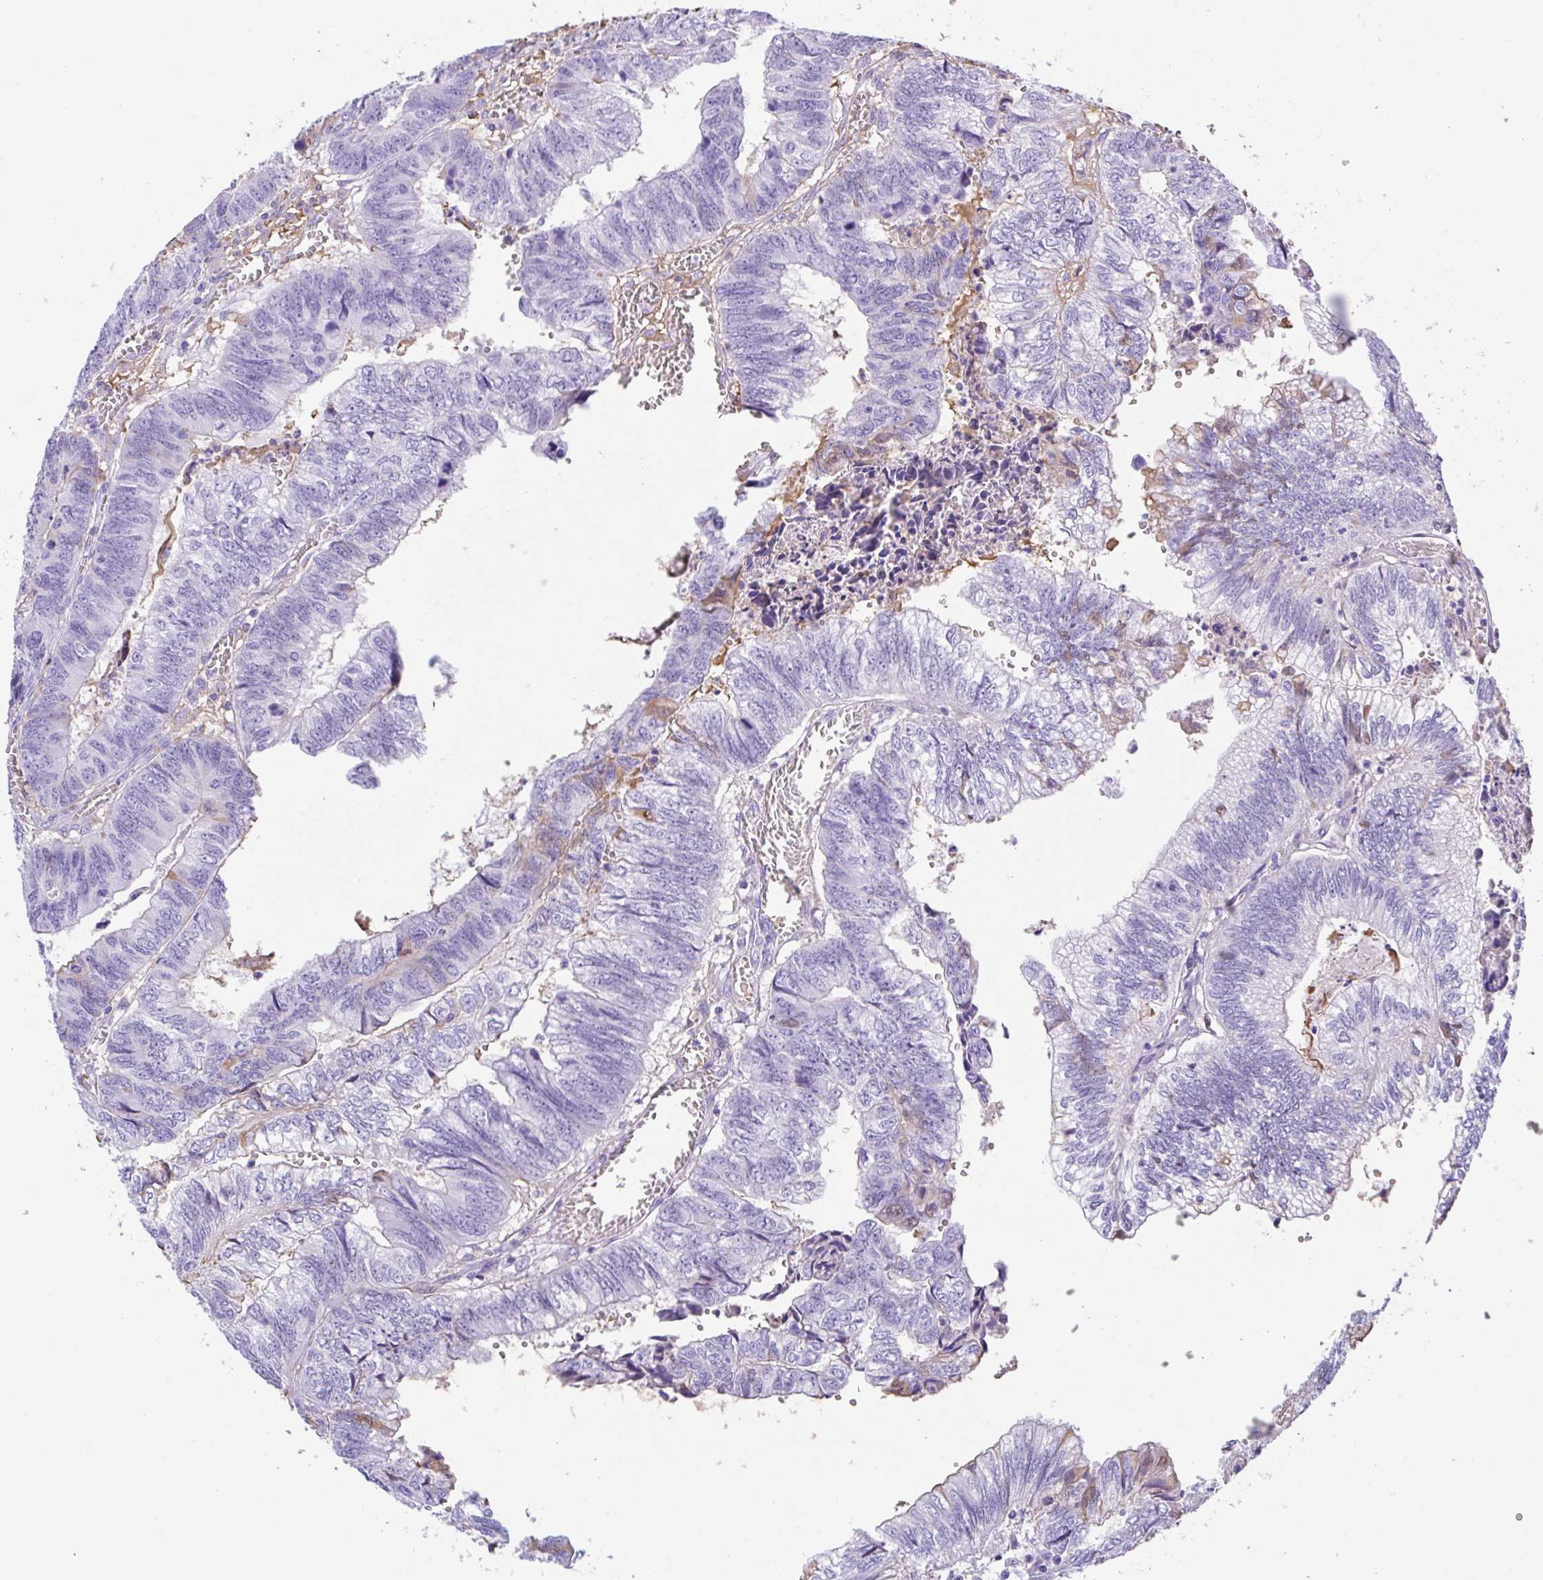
{"staining": {"intensity": "weak", "quantity": "<25%", "location": "cytoplasmic/membranous"}, "tissue": "colorectal cancer", "cell_type": "Tumor cells", "image_type": "cancer", "snomed": [{"axis": "morphology", "description": "Adenocarcinoma, NOS"}, {"axis": "topography", "description": "Colon"}], "caption": "This is an IHC photomicrograph of colorectal cancer. There is no positivity in tumor cells.", "gene": "HOXC12", "patient": {"sex": "male", "age": 86}}